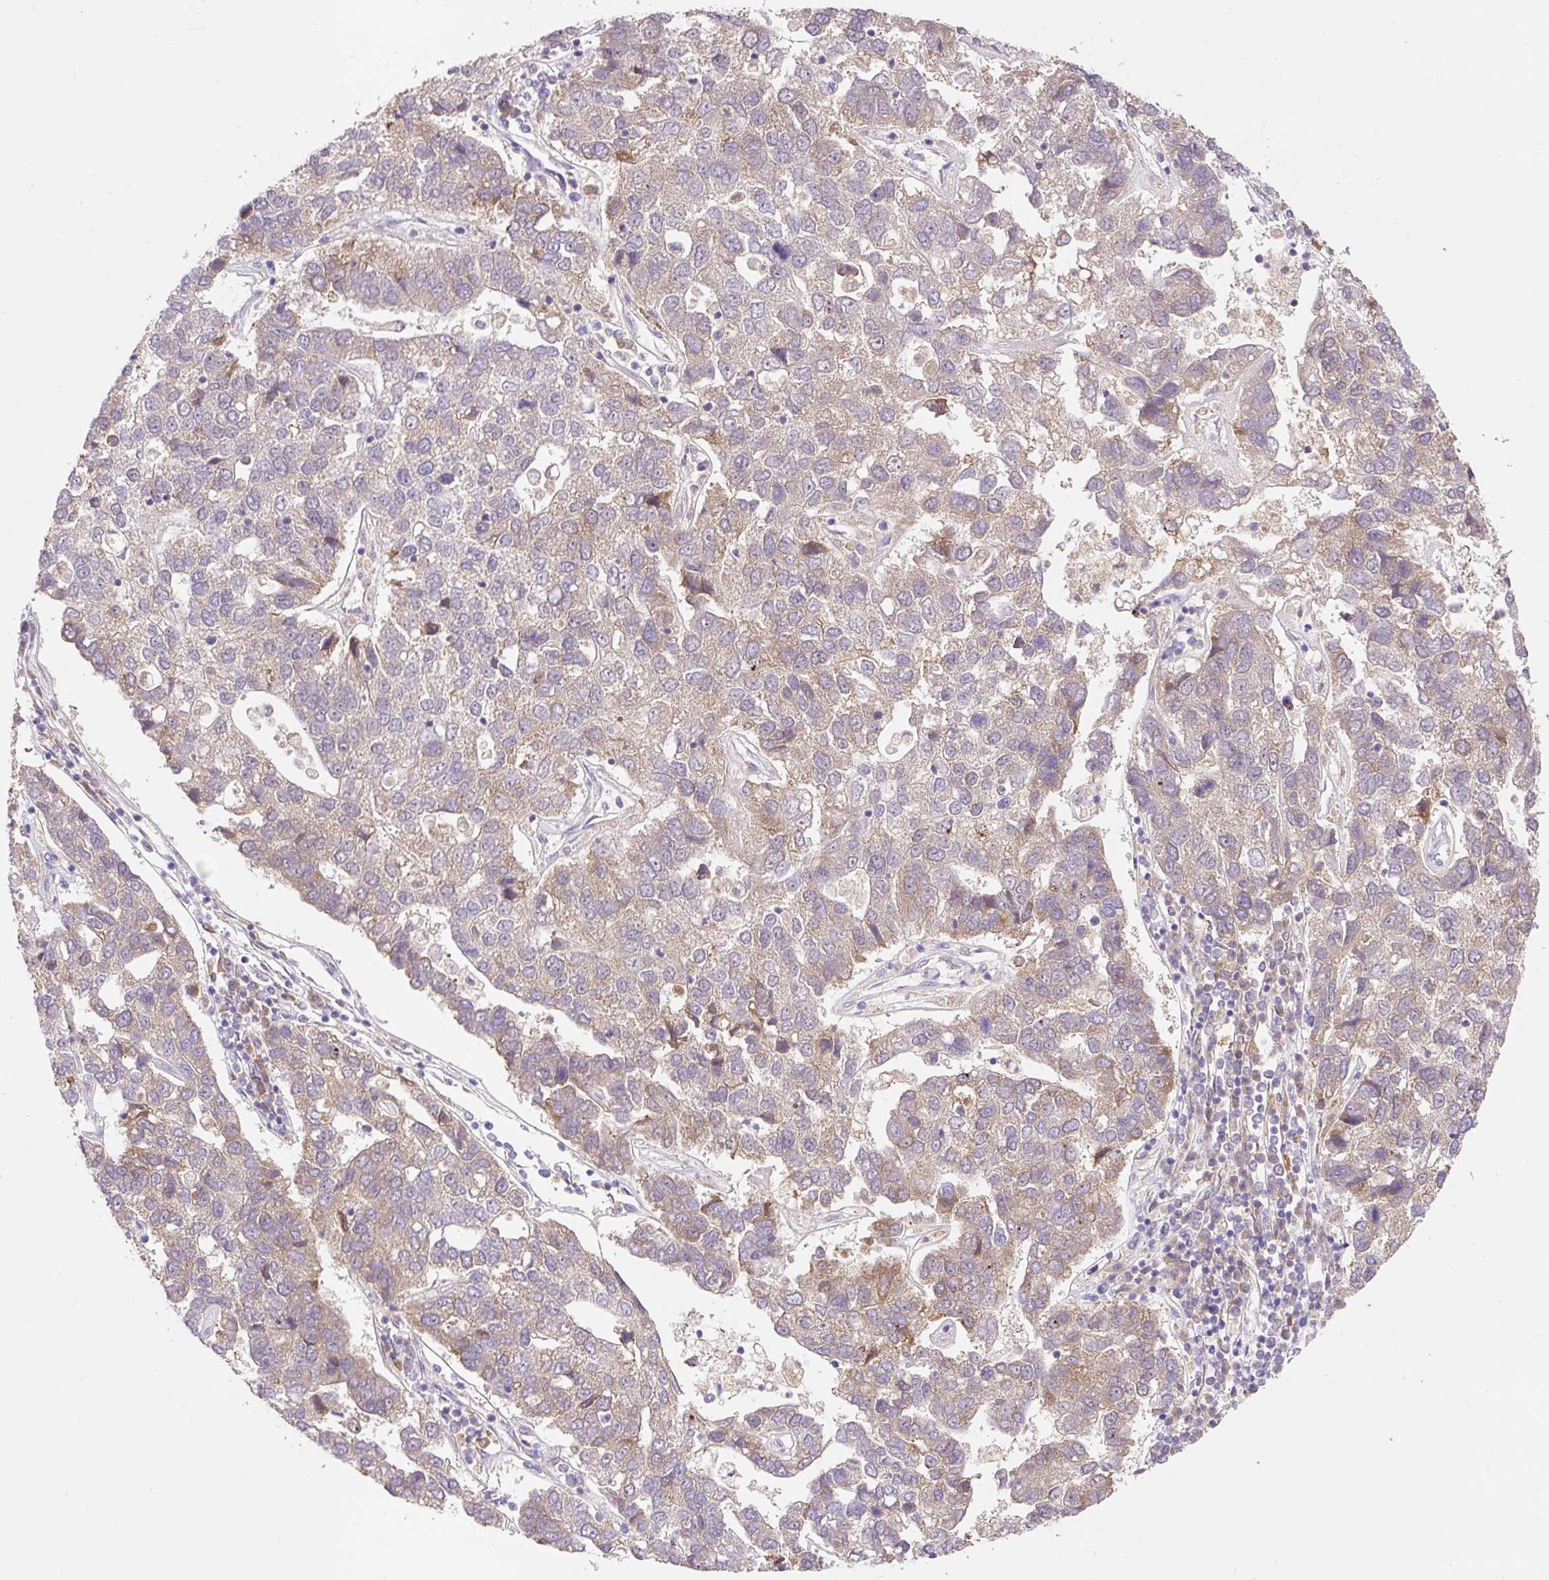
{"staining": {"intensity": "weak", "quantity": "25%-75%", "location": "cytoplasmic/membranous"}, "tissue": "pancreatic cancer", "cell_type": "Tumor cells", "image_type": "cancer", "snomed": [{"axis": "morphology", "description": "Adenocarcinoma, NOS"}, {"axis": "topography", "description": "Pancreas"}], "caption": "A brown stain labels weak cytoplasmic/membranous expression of a protein in pancreatic cancer tumor cells.", "gene": "SEC63", "patient": {"sex": "female", "age": 61}}